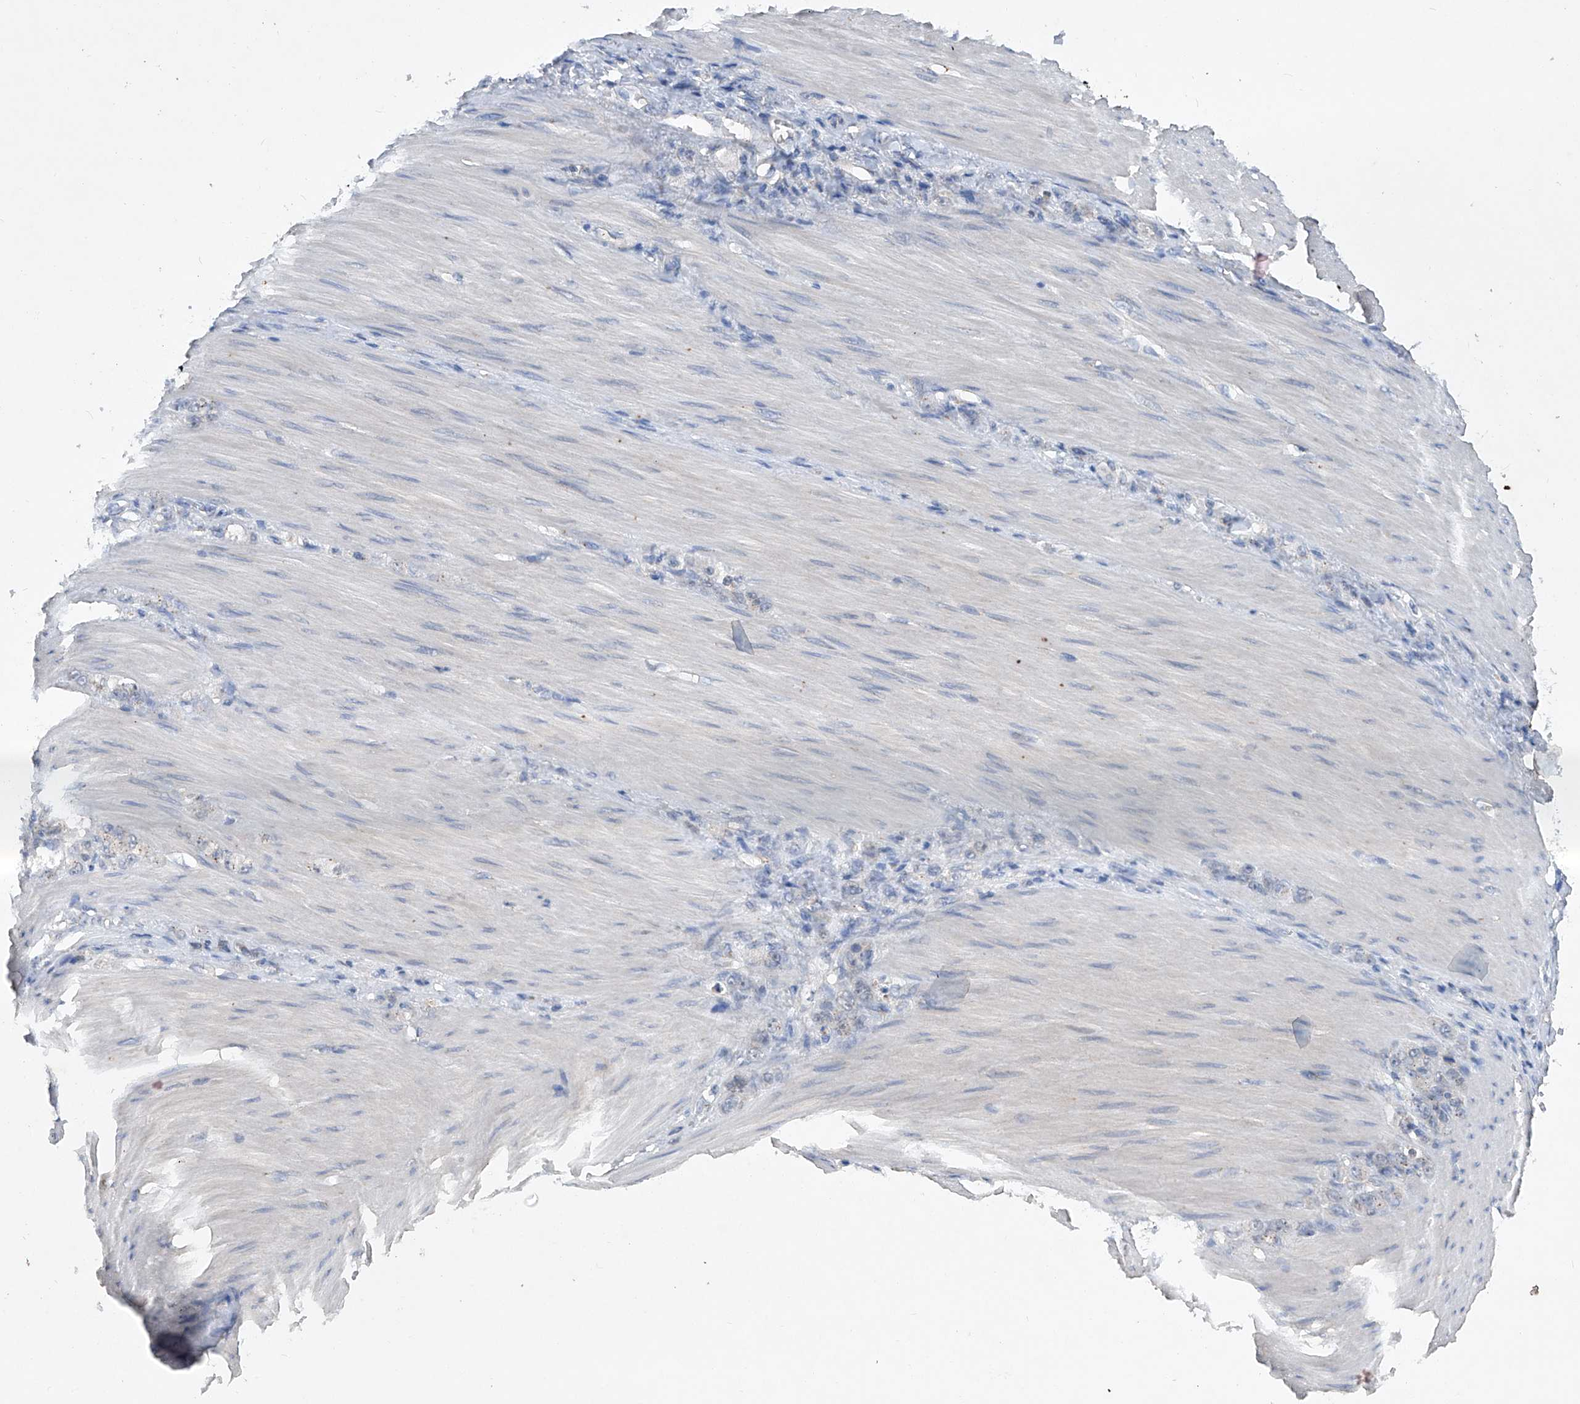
{"staining": {"intensity": "negative", "quantity": "none", "location": "none"}, "tissue": "stomach cancer", "cell_type": "Tumor cells", "image_type": "cancer", "snomed": [{"axis": "morphology", "description": "Normal tissue, NOS"}, {"axis": "morphology", "description": "Adenocarcinoma, NOS"}, {"axis": "topography", "description": "Stomach"}], "caption": "The immunohistochemistry micrograph has no significant positivity in tumor cells of stomach adenocarcinoma tissue.", "gene": "PCSK5", "patient": {"sex": "male", "age": 82}}